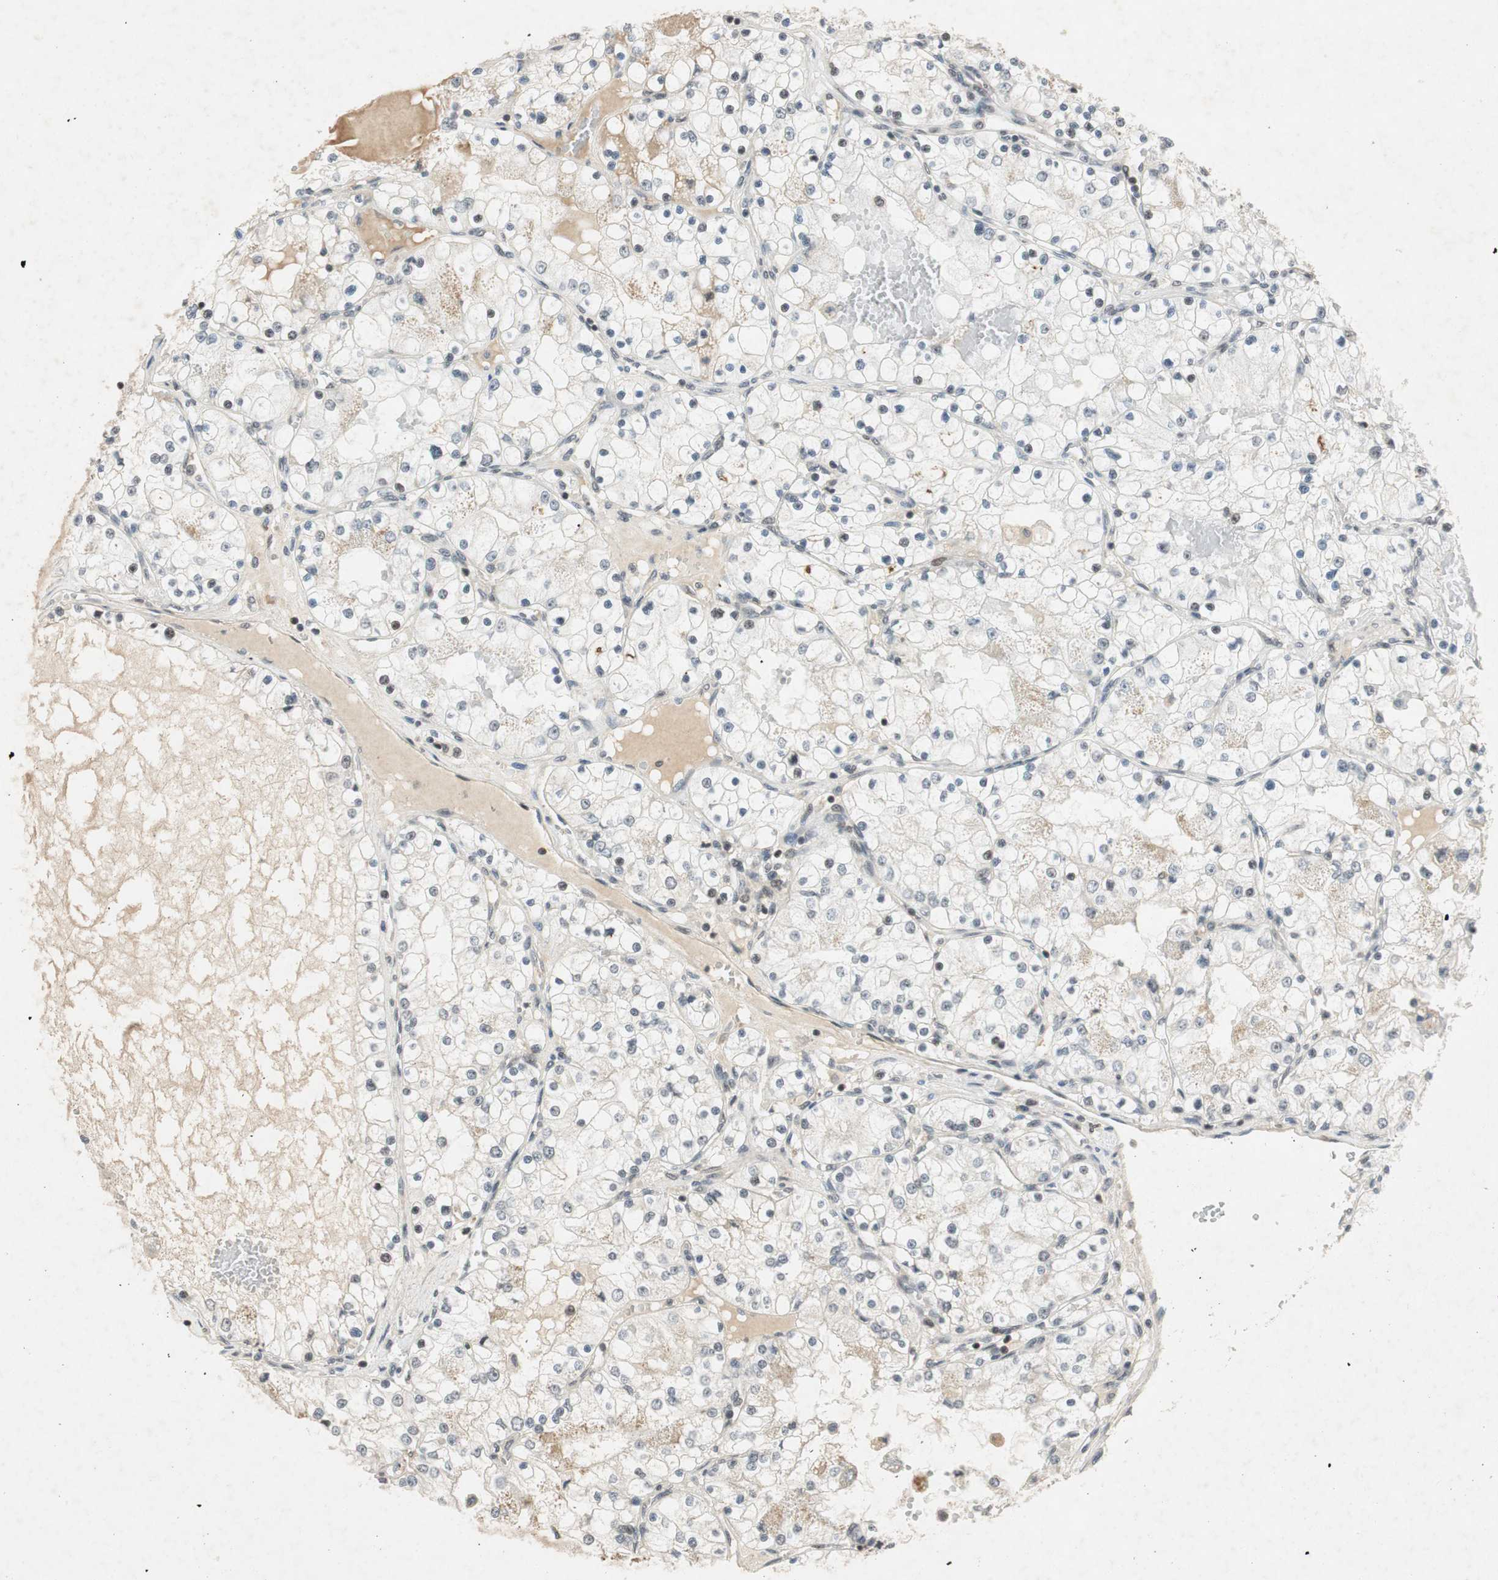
{"staining": {"intensity": "moderate", "quantity": "<25%", "location": "nuclear"}, "tissue": "renal cancer", "cell_type": "Tumor cells", "image_type": "cancer", "snomed": [{"axis": "morphology", "description": "Adenocarcinoma, NOS"}, {"axis": "topography", "description": "Kidney"}], "caption": "Immunohistochemistry of adenocarcinoma (renal) reveals low levels of moderate nuclear positivity in approximately <25% of tumor cells.", "gene": "NCBP3", "patient": {"sex": "male", "age": 68}}